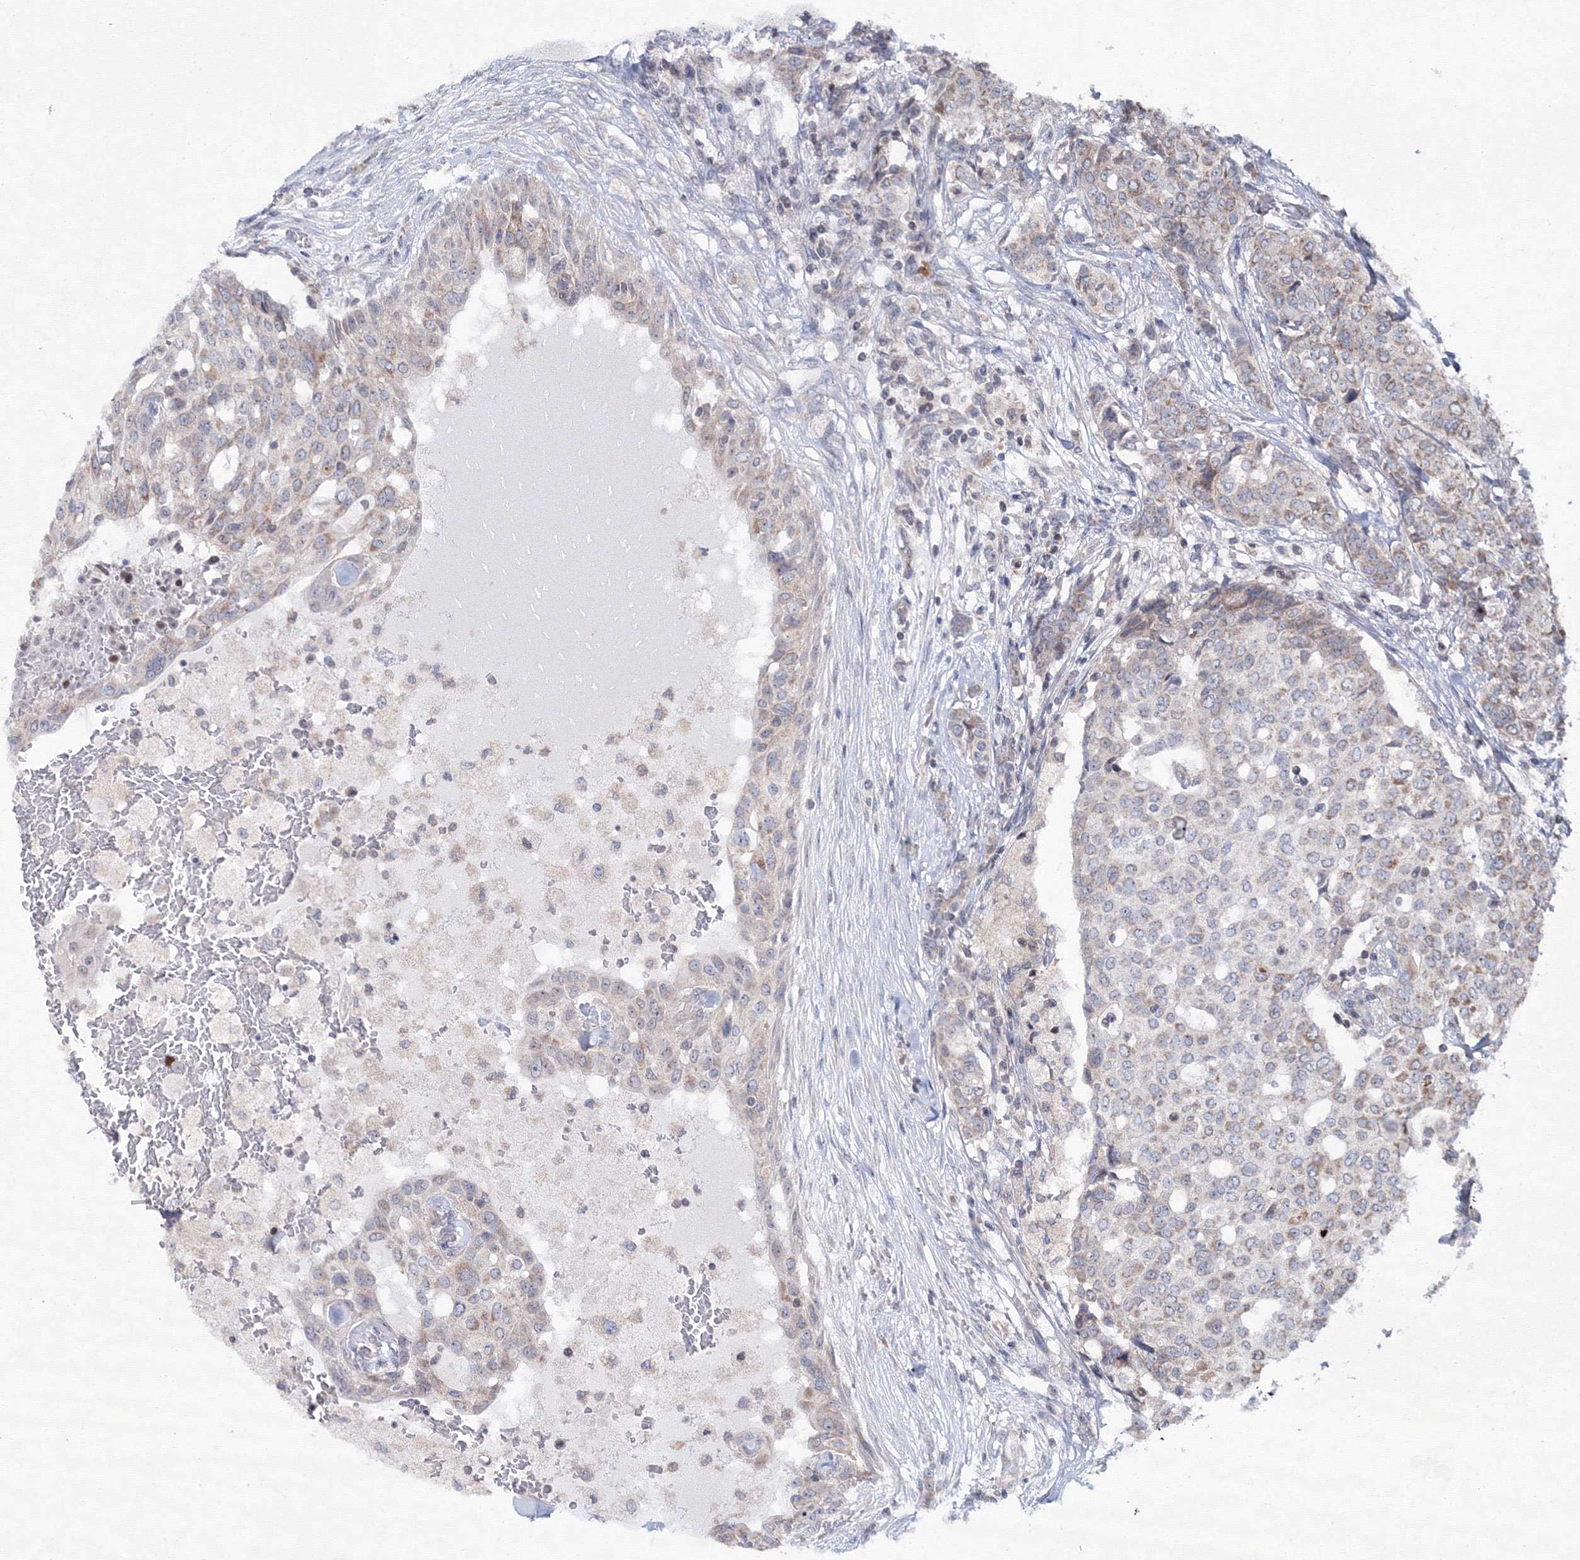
{"staining": {"intensity": "weak", "quantity": "25%-75%", "location": "cytoplasmic/membranous"}, "tissue": "breast cancer", "cell_type": "Tumor cells", "image_type": "cancer", "snomed": [{"axis": "morphology", "description": "Lobular carcinoma"}, {"axis": "topography", "description": "Breast"}], "caption": "This is a micrograph of immunohistochemistry staining of breast cancer (lobular carcinoma), which shows weak expression in the cytoplasmic/membranous of tumor cells.", "gene": "MKRN2", "patient": {"sex": "female", "age": 51}}